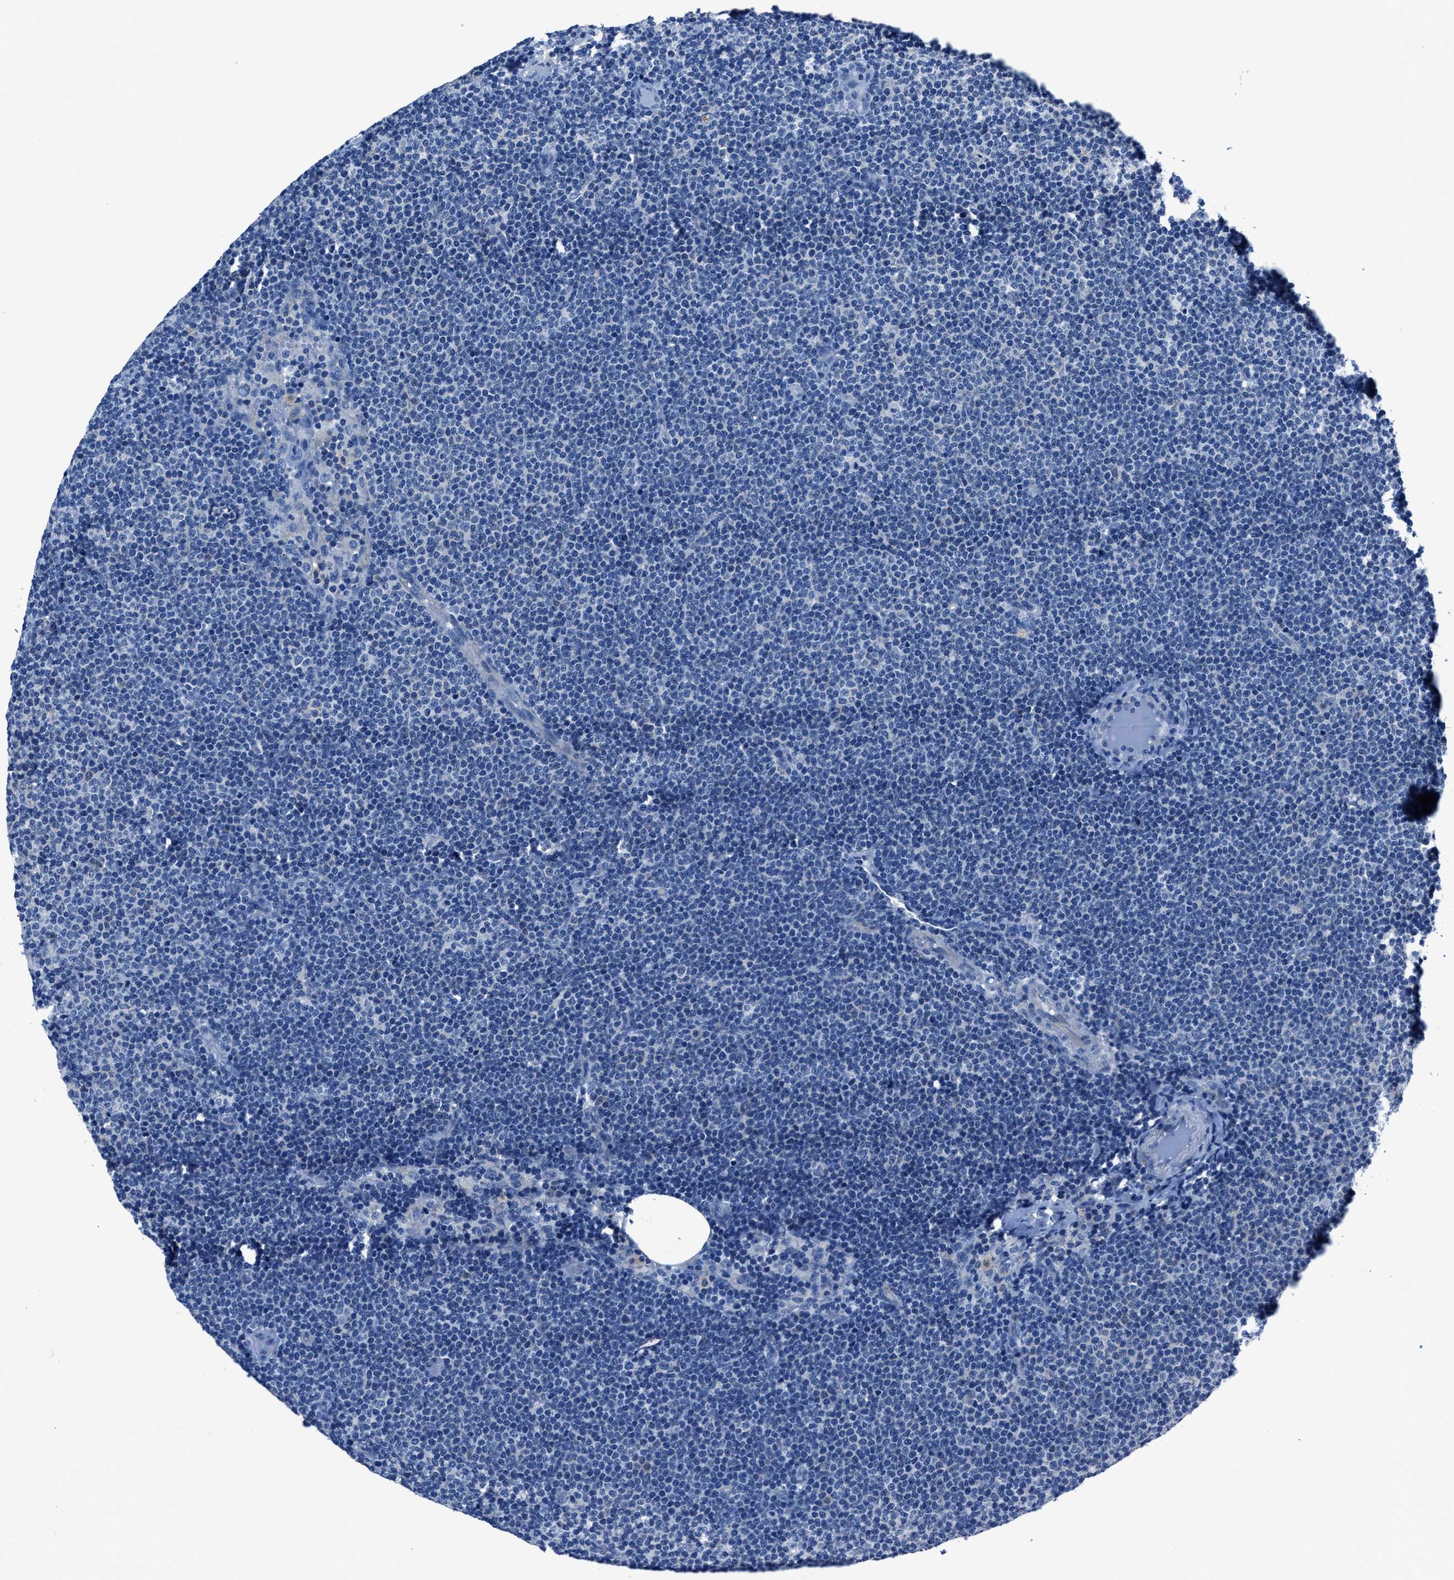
{"staining": {"intensity": "negative", "quantity": "none", "location": "none"}, "tissue": "lymphoma", "cell_type": "Tumor cells", "image_type": "cancer", "snomed": [{"axis": "morphology", "description": "Malignant lymphoma, non-Hodgkin's type, Low grade"}, {"axis": "topography", "description": "Lymph node"}], "caption": "Tumor cells show no significant protein positivity in low-grade malignant lymphoma, non-Hodgkin's type.", "gene": "LMO7", "patient": {"sex": "female", "age": 53}}